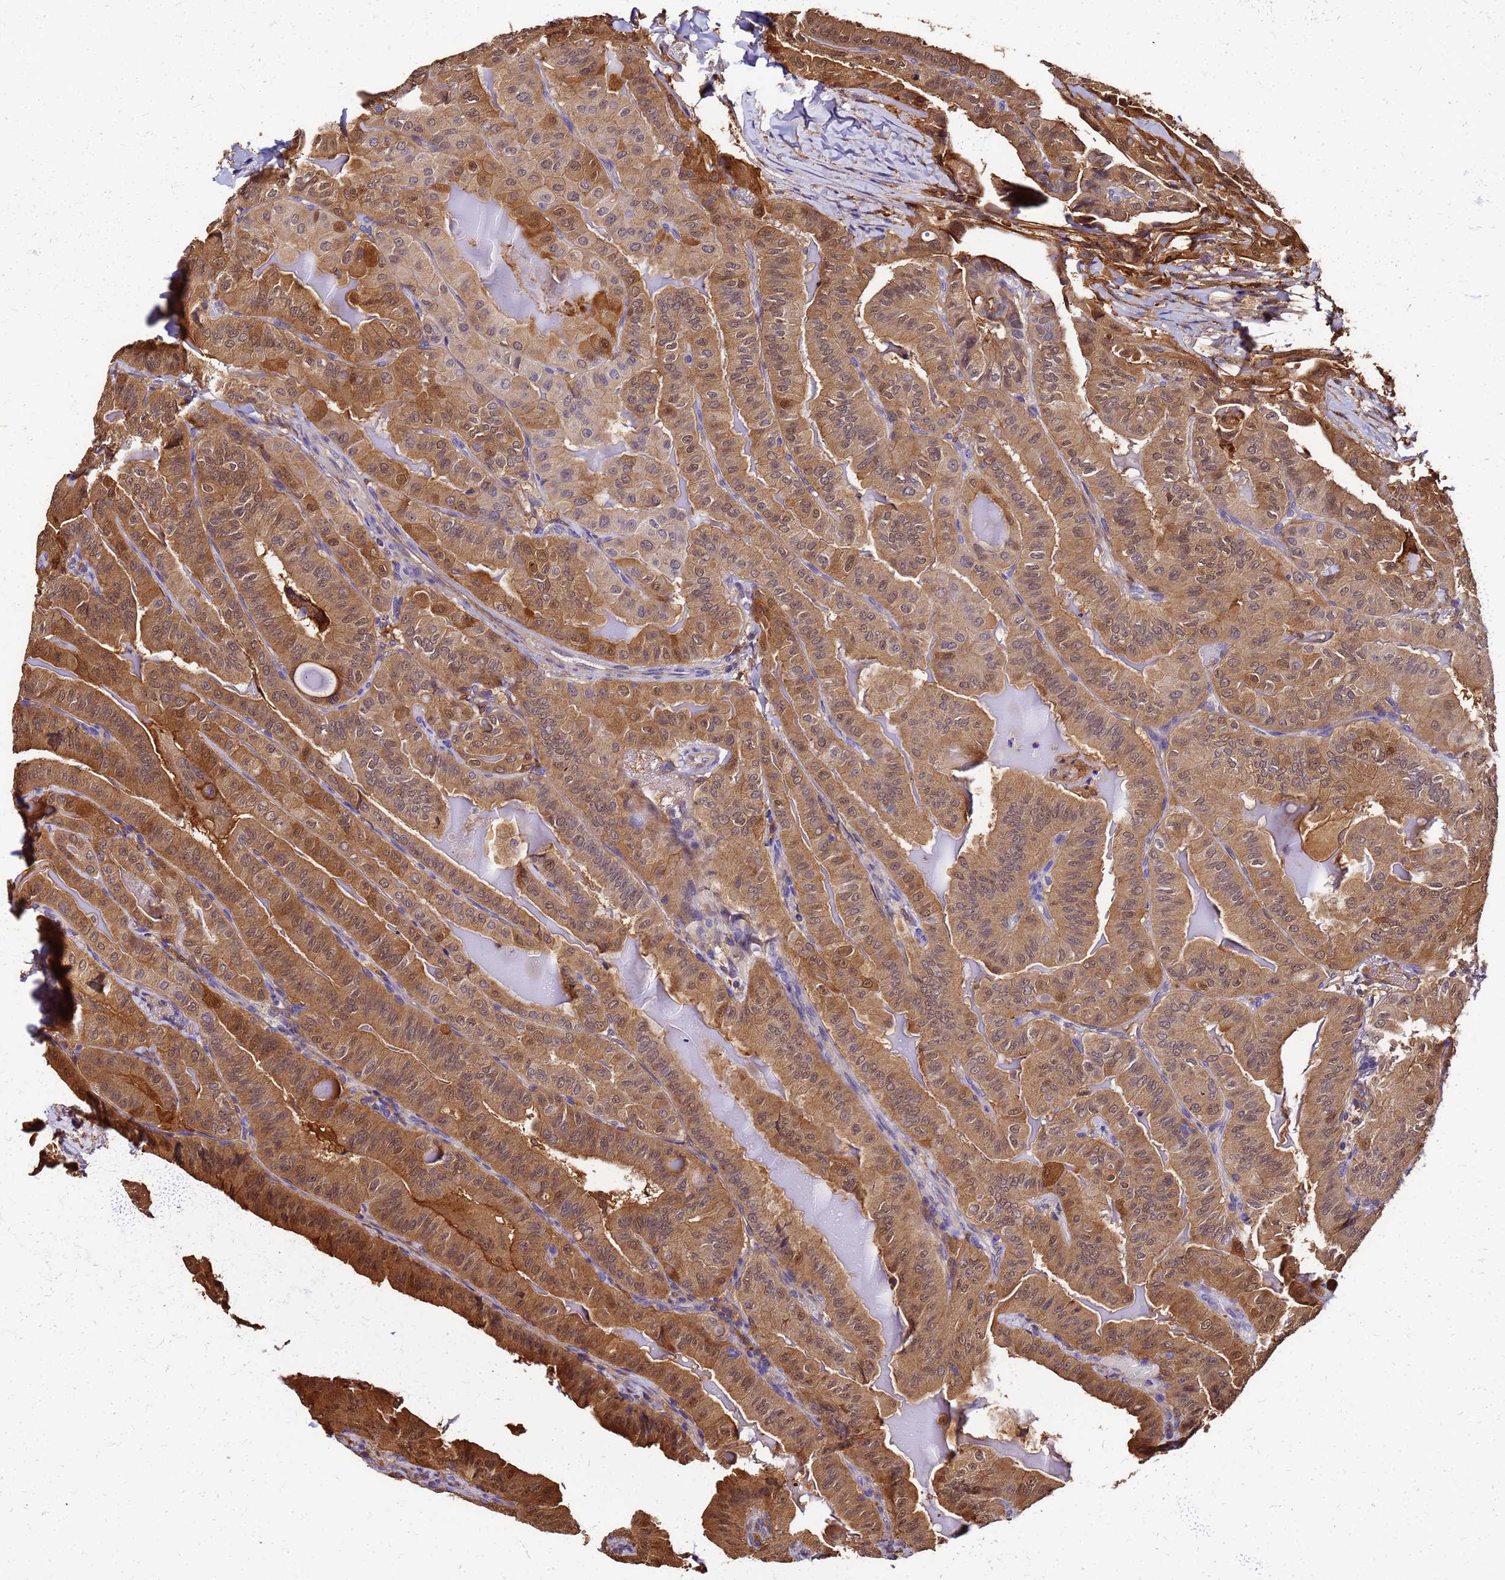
{"staining": {"intensity": "moderate", "quantity": ">75%", "location": "cytoplasmic/membranous,nuclear"}, "tissue": "thyroid cancer", "cell_type": "Tumor cells", "image_type": "cancer", "snomed": [{"axis": "morphology", "description": "Papillary adenocarcinoma, NOS"}, {"axis": "topography", "description": "Thyroid gland"}], "caption": "Papillary adenocarcinoma (thyroid) stained with DAB (3,3'-diaminobenzidine) immunohistochemistry displays medium levels of moderate cytoplasmic/membranous and nuclear positivity in approximately >75% of tumor cells.", "gene": "S100A11", "patient": {"sex": "female", "age": 68}}